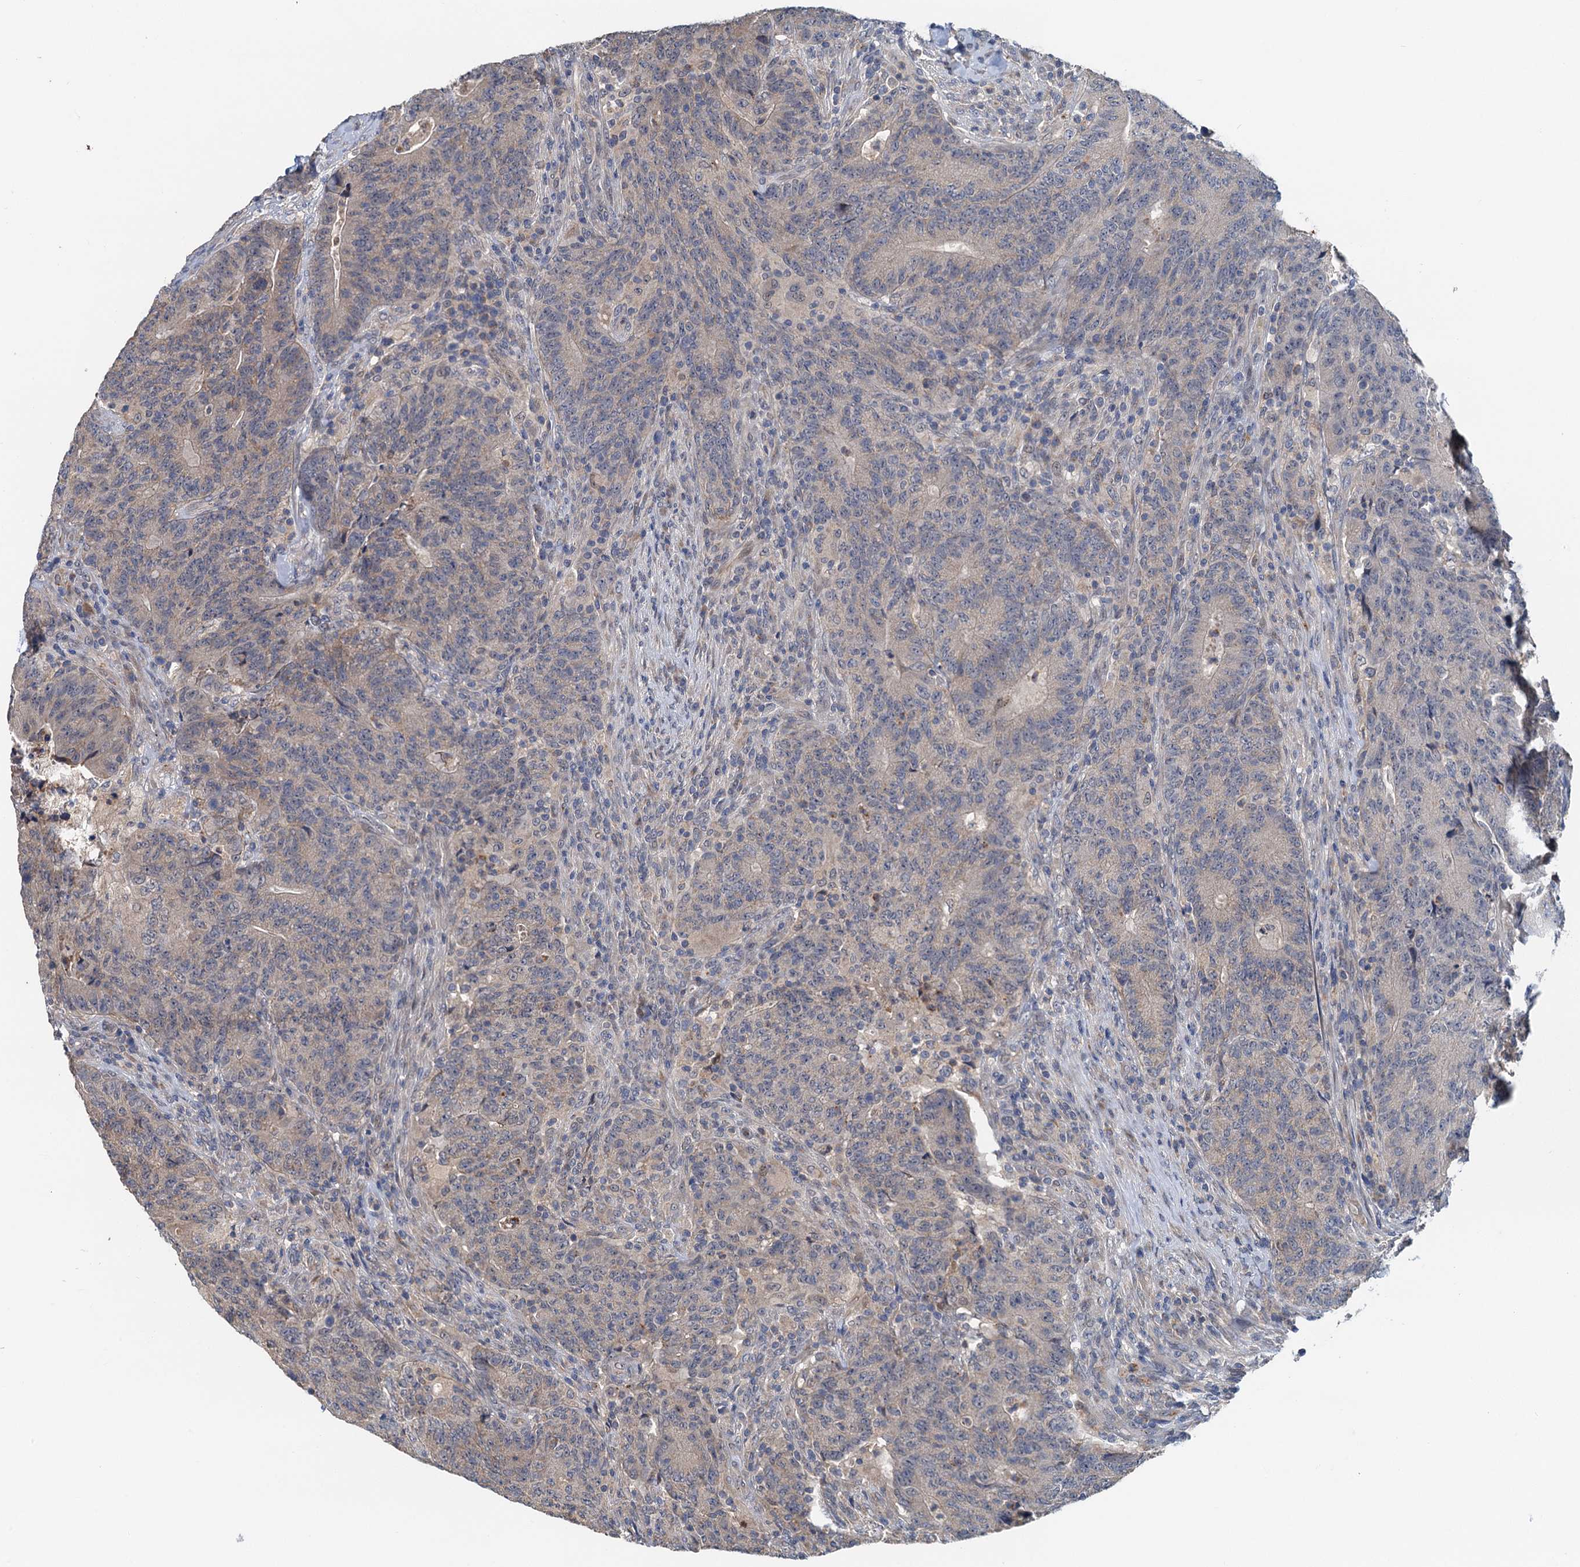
{"staining": {"intensity": "negative", "quantity": "none", "location": "none"}, "tissue": "colorectal cancer", "cell_type": "Tumor cells", "image_type": "cancer", "snomed": [{"axis": "morphology", "description": "Adenocarcinoma, NOS"}, {"axis": "topography", "description": "Colon"}], "caption": "Adenocarcinoma (colorectal) stained for a protein using immunohistochemistry (IHC) shows no expression tumor cells.", "gene": "ZNF606", "patient": {"sex": "female", "age": 75}}